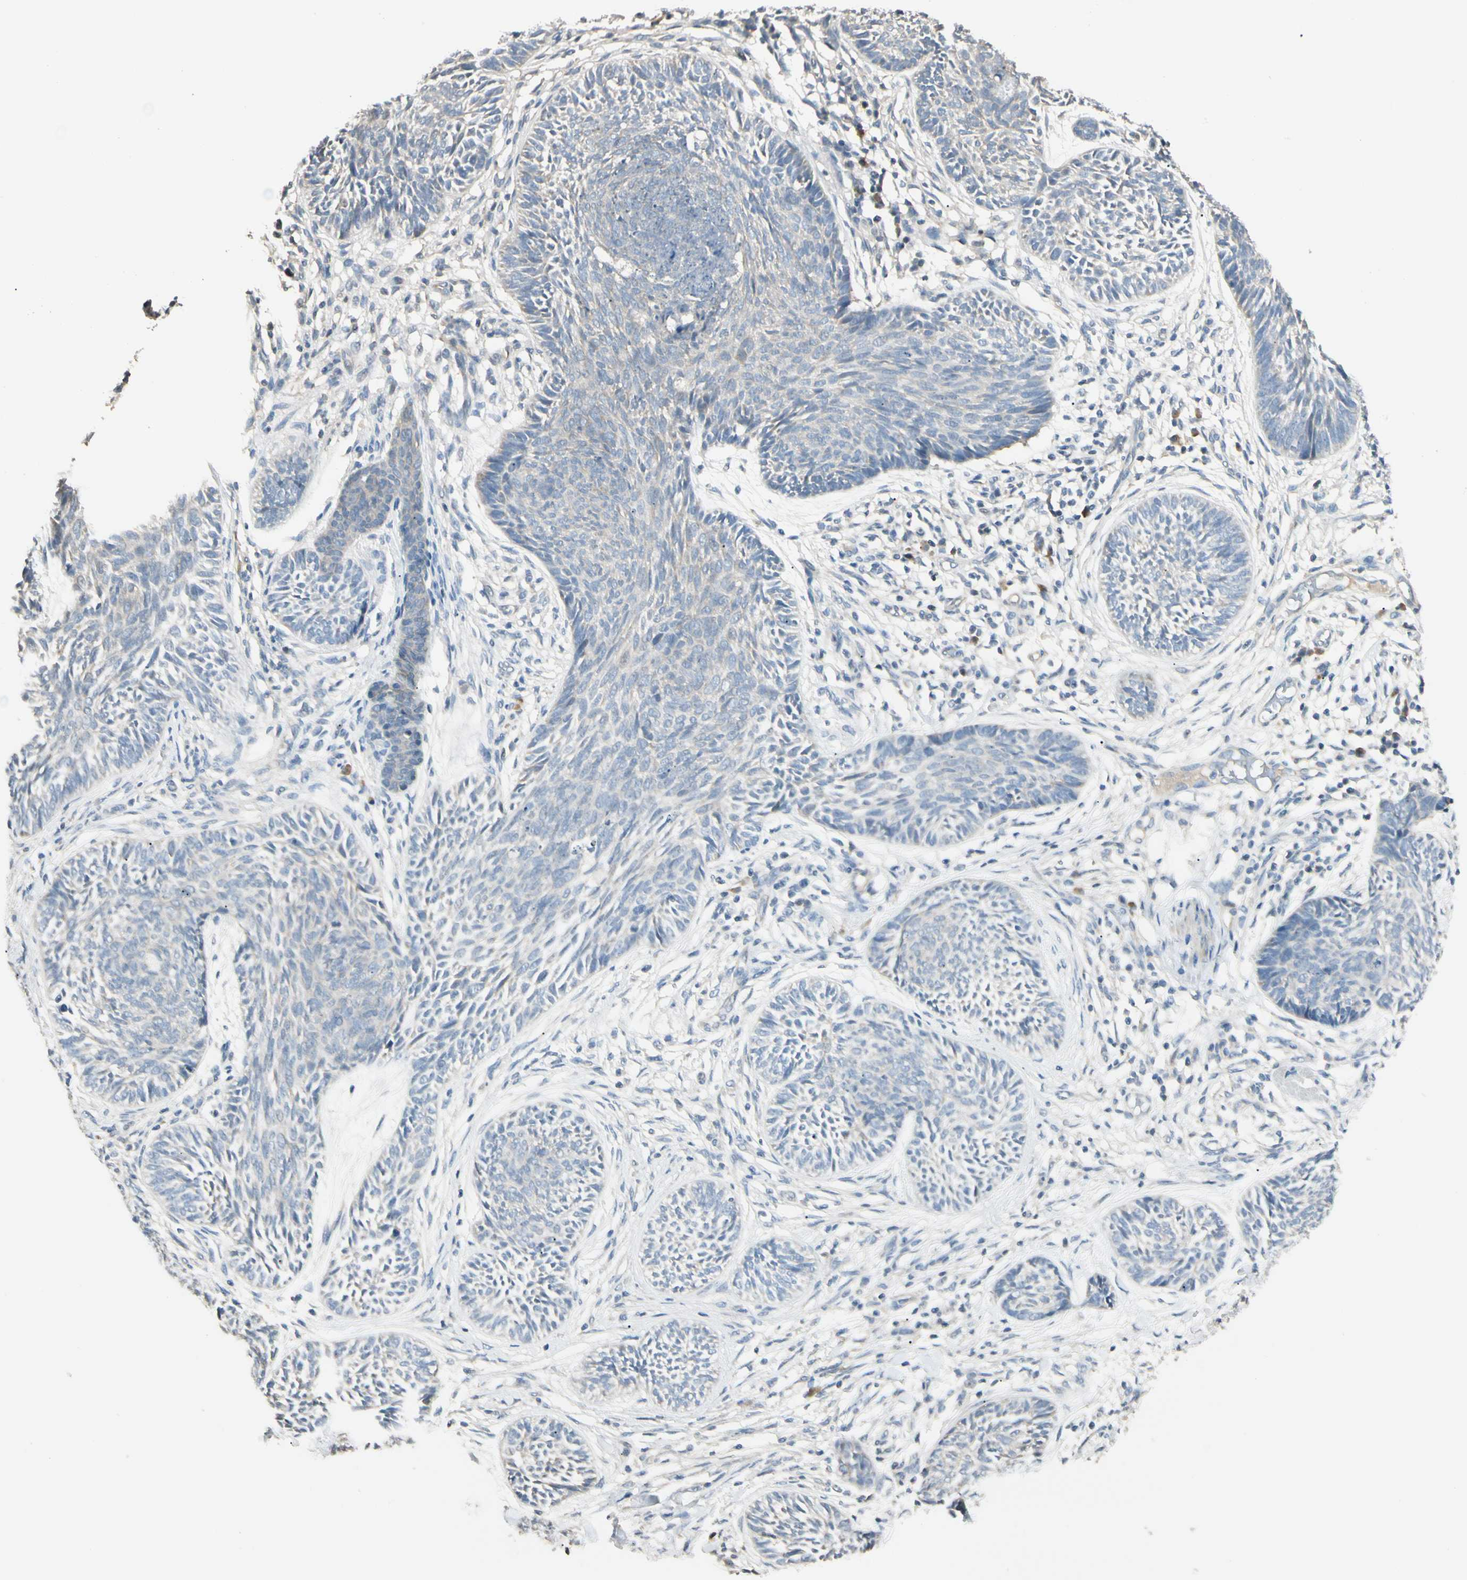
{"staining": {"intensity": "negative", "quantity": "none", "location": "none"}, "tissue": "skin cancer", "cell_type": "Tumor cells", "image_type": "cancer", "snomed": [{"axis": "morphology", "description": "Papilloma, NOS"}, {"axis": "morphology", "description": "Basal cell carcinoma"}, {"axis": "topography", "description": "Skin"}], "caption": "Human skin basal cell carcinoma stained for a protein using immunohistochemistry displays no positivity in tumor cells.", "gene": "GNE", "patient": {"sex": "male", "age": 87}}